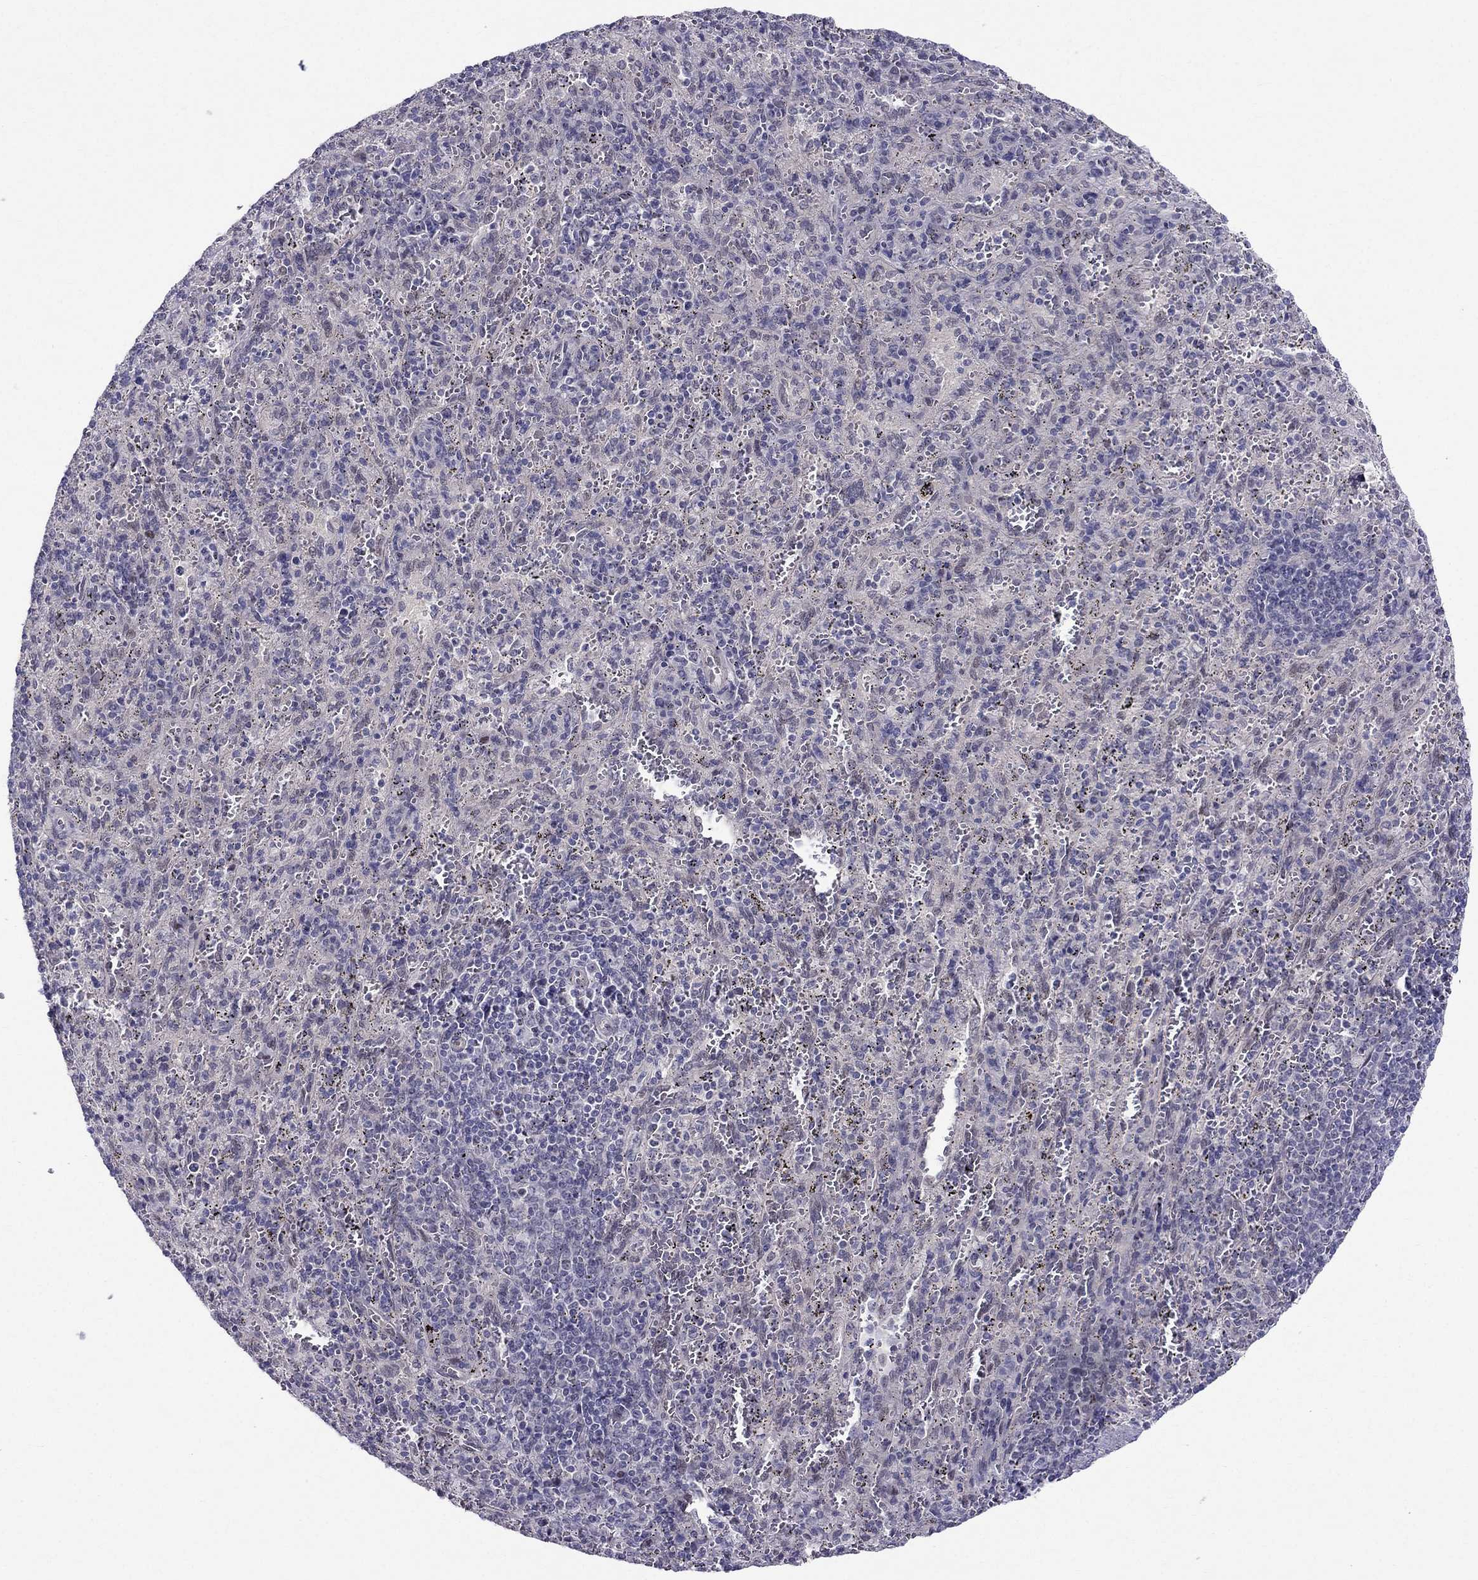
{"staining": {"intensity": "negative", "quantity": "none", "location": "none"}, "tissue": "spleen", "cell_type": "Cells in red pulp", "image_type": "normal", "snomed": [{"axis": "morphology", "description": "Normal tissue, NOS"}, {"axis": "topography", "description": "Spleen"}], "caption": "There is no significant expression in cells in red pulp of spleen. (Brightfield microscopy of DAB (3,3'-diaminobenzidine) immunohistochemistry at high magnification).", "gene": "BAG5", "patient": {"sex": "male", "age": 57}}